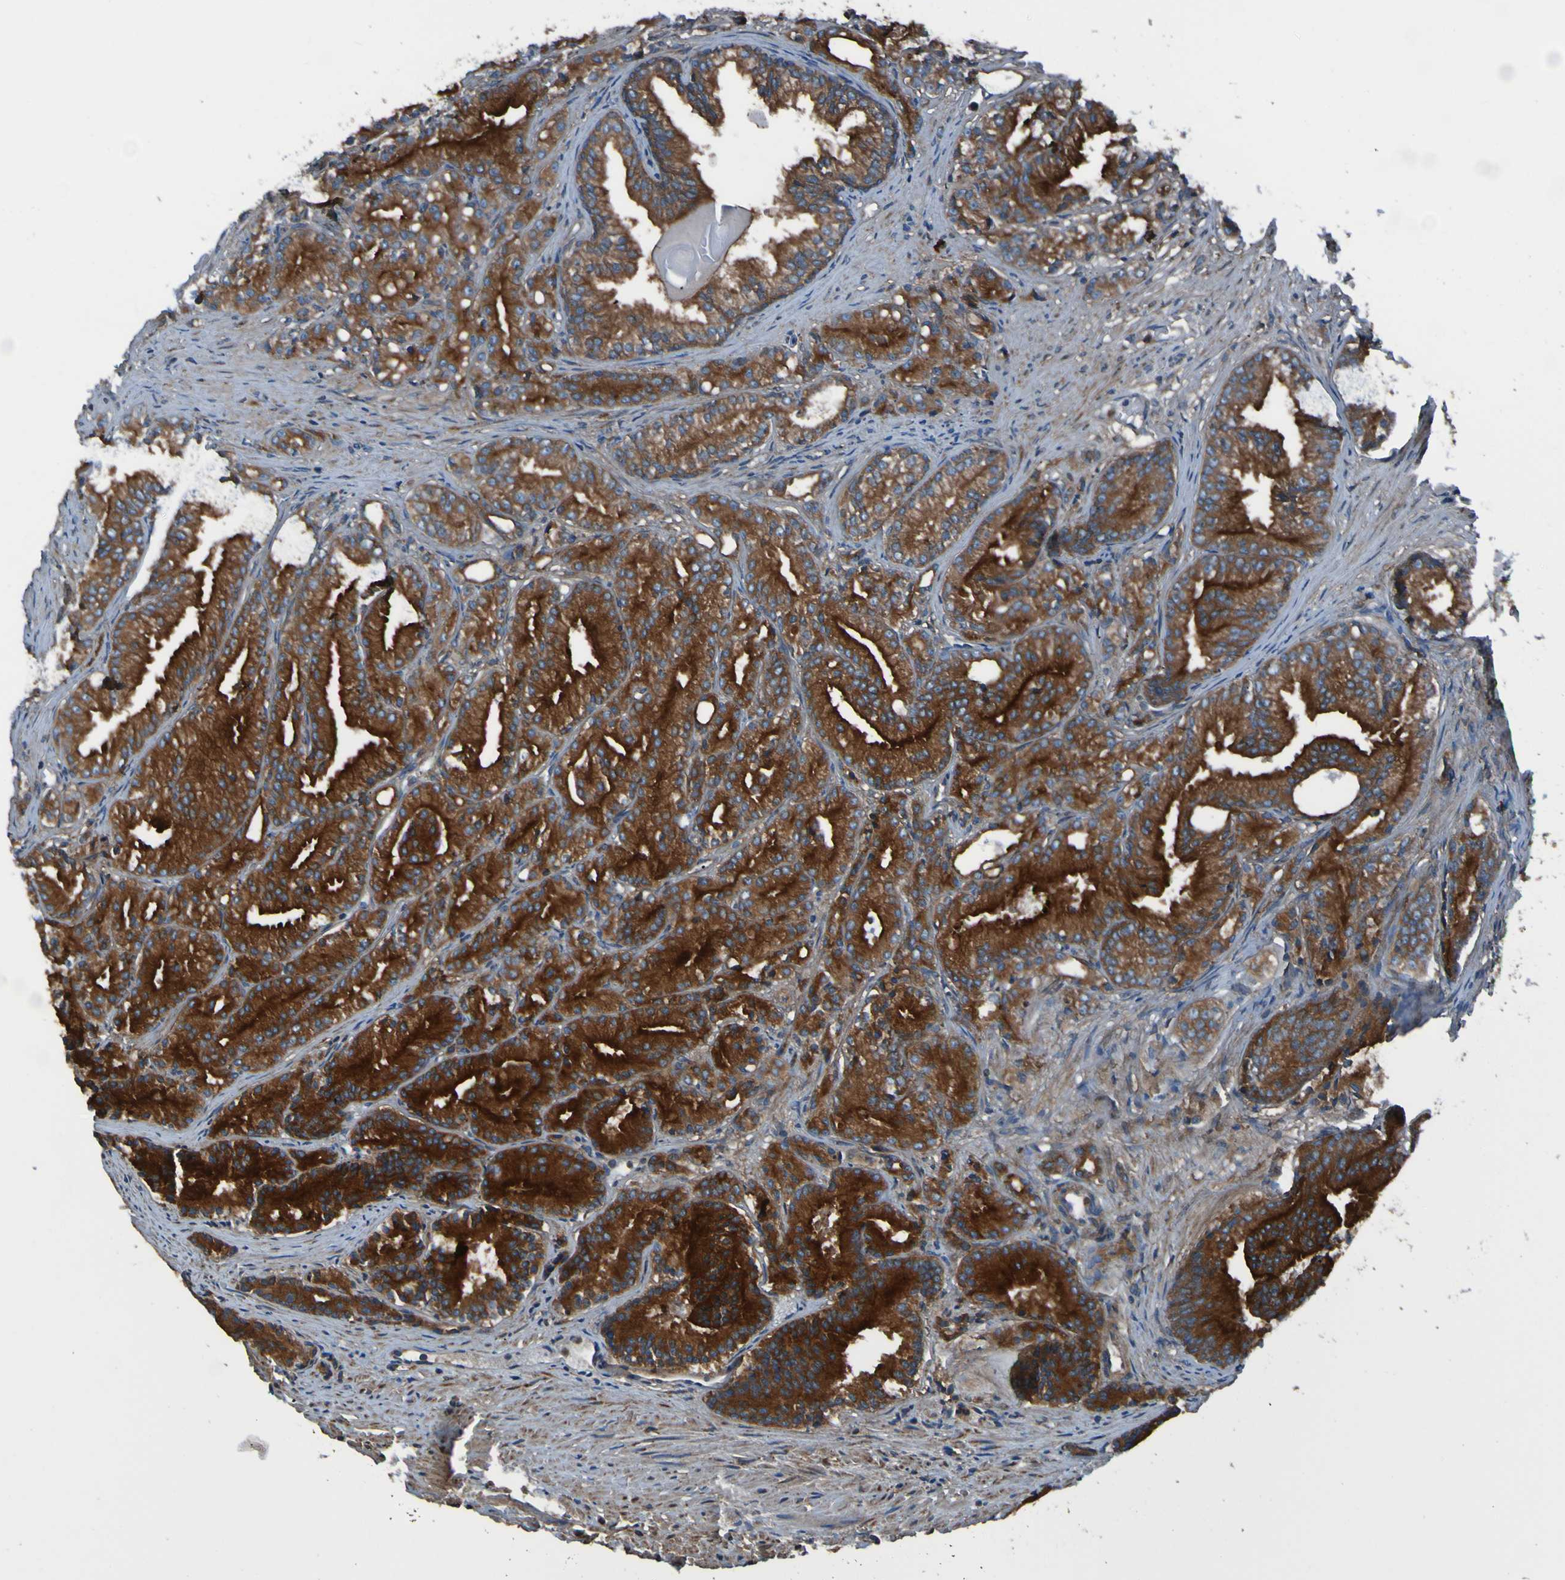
{"staining": {"intensity": "strong", "quantity": ">75%", "location": "cytoplasmic/membranous"}, "tissue": "prostate cancer", "cell_type": "Tumor cells", "image_type": "cancer", "snomed": [{"axis": "morphology", "description": "Adenocarcinoma, Low grade"}, {"axis": "topography", "description": "Prostate"}], "caption": "Immunohistochemical staining of prostate cancer exhibits high levels of strong cytoplasmic/membranous positivity in about >75% of tumor cells.", "gene": "RAB5B", "patient": {"sex": "male", "age": 72}}